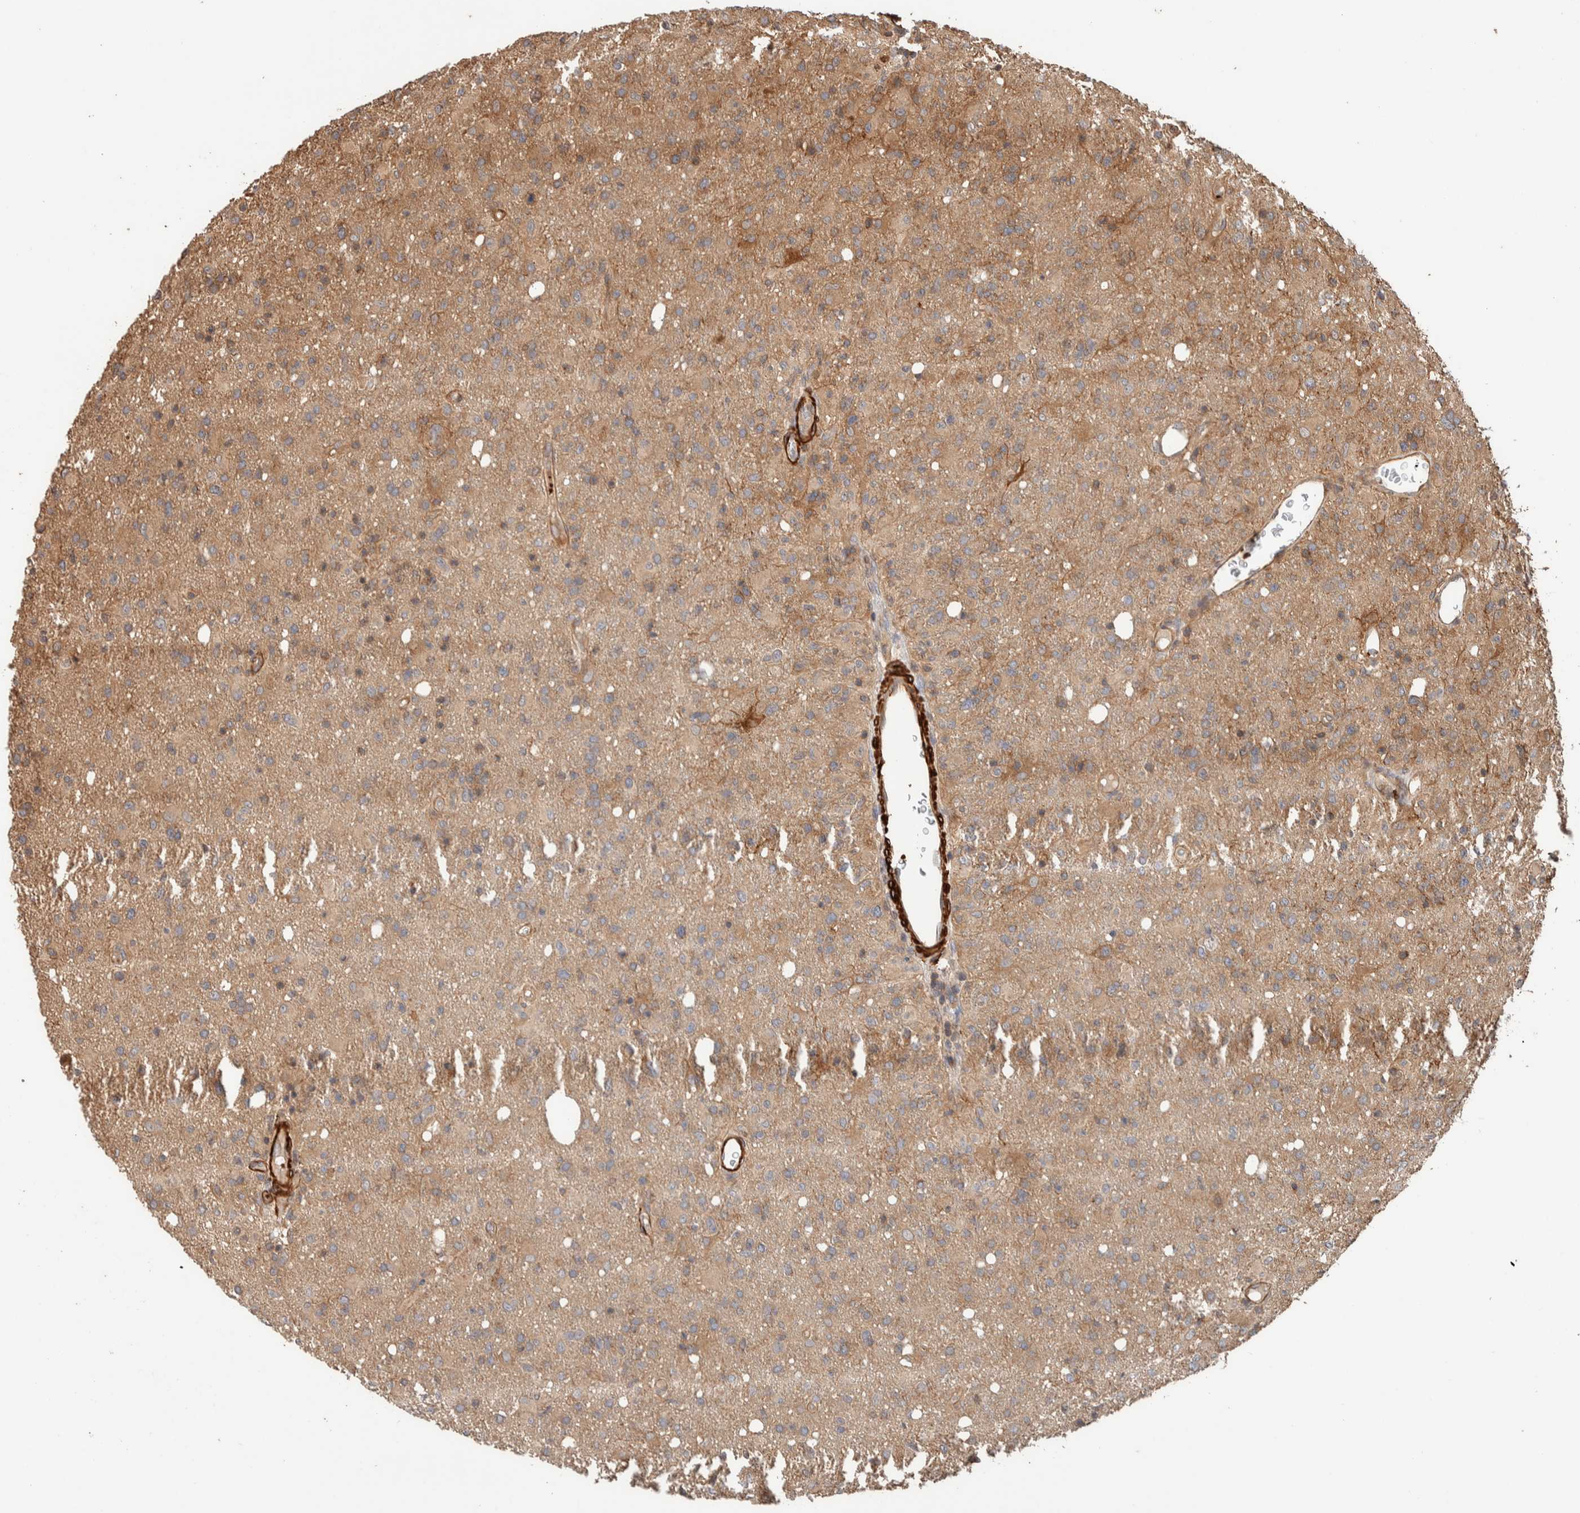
{"staining": {"intensity": "moderate", "quantity": "<25%", "location": "cytoplasmic/membranous"}, "tissue": "glioma", "cell_type": "Tumor cells", "image_type": "cancer", "snomed": [{"axis": "morphology", "description": "Glioma, malignant, High grade"}, {"axis": "topography", "description": "Brain"}], "caption": "Moderate cytoplasmic/membranous staining for a protein is appreciated in approximately <25% of tumor cells of malignant glioma (high-grade) using IHC.", "gene": "SYNRG", "patient": {"sex": "female", "age": 57}}